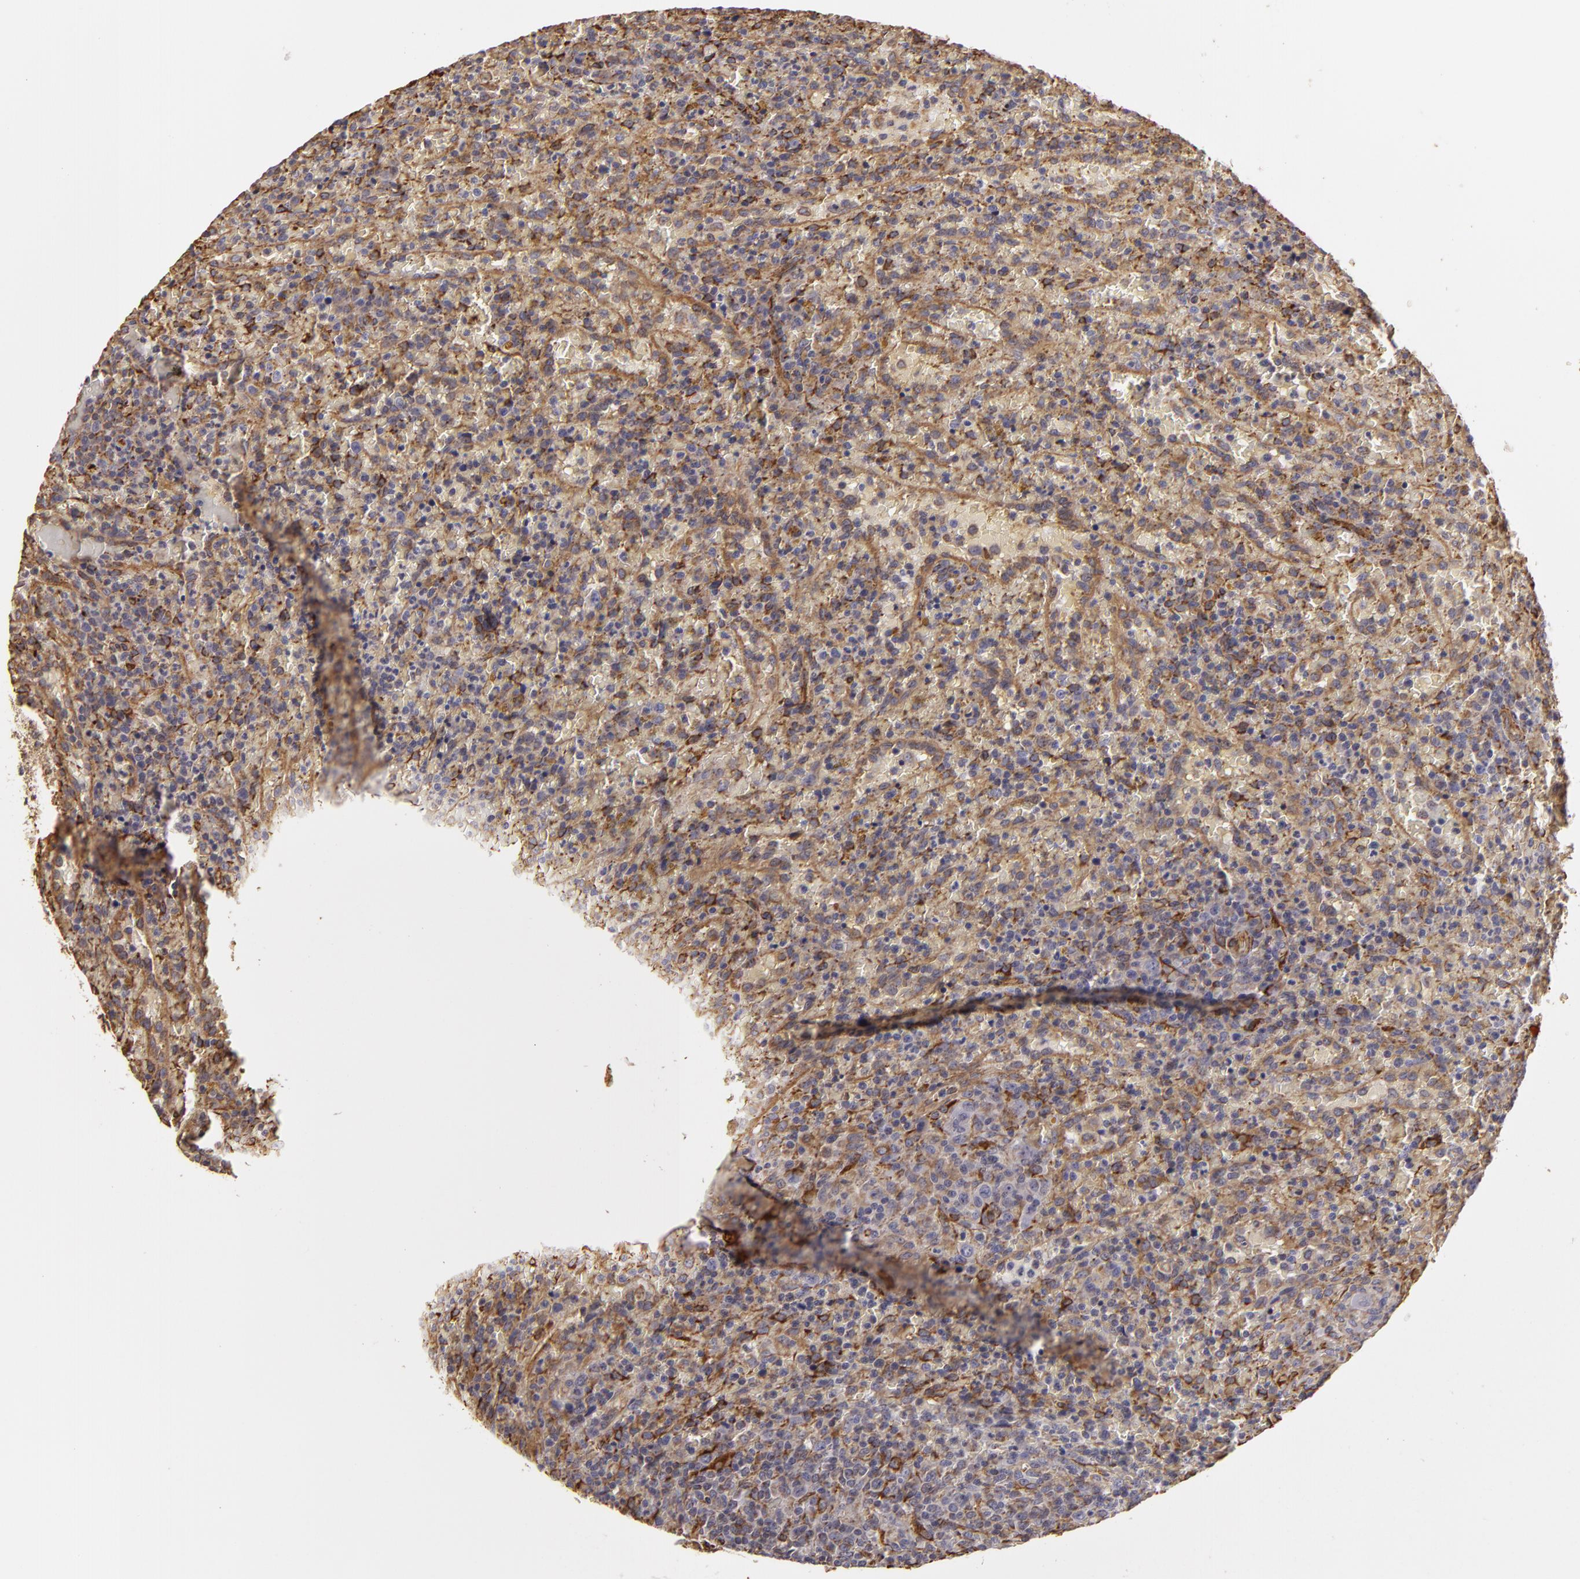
{"staining": {"intensity": "moderate", "quantity": "25%-75%", "location": "cytoplasmic/membranous"}, "tissue": "lymphoma", "cell_type": "Tumor cells", "image_type": "cancer", "snomed": [{"axis": "morphology", "description": "Malignant lymphoma, non-Hodgkin's type, High grade"}, {"axis": "topography", "description": "Spleen"}, {"axis": "topography", "description": "Lymph node"}], "caption": "Protein staining displays moderate cytoplasmic/membranous staining in about 25%-75% of tumor cells in lymphoma. (Stains: DAB in brown, nuclei in blue, Microscopy: brightfield microscopy at high magnification).", "gene": "CYB5R3", "patient": {"sex": "female", "age": 70}}